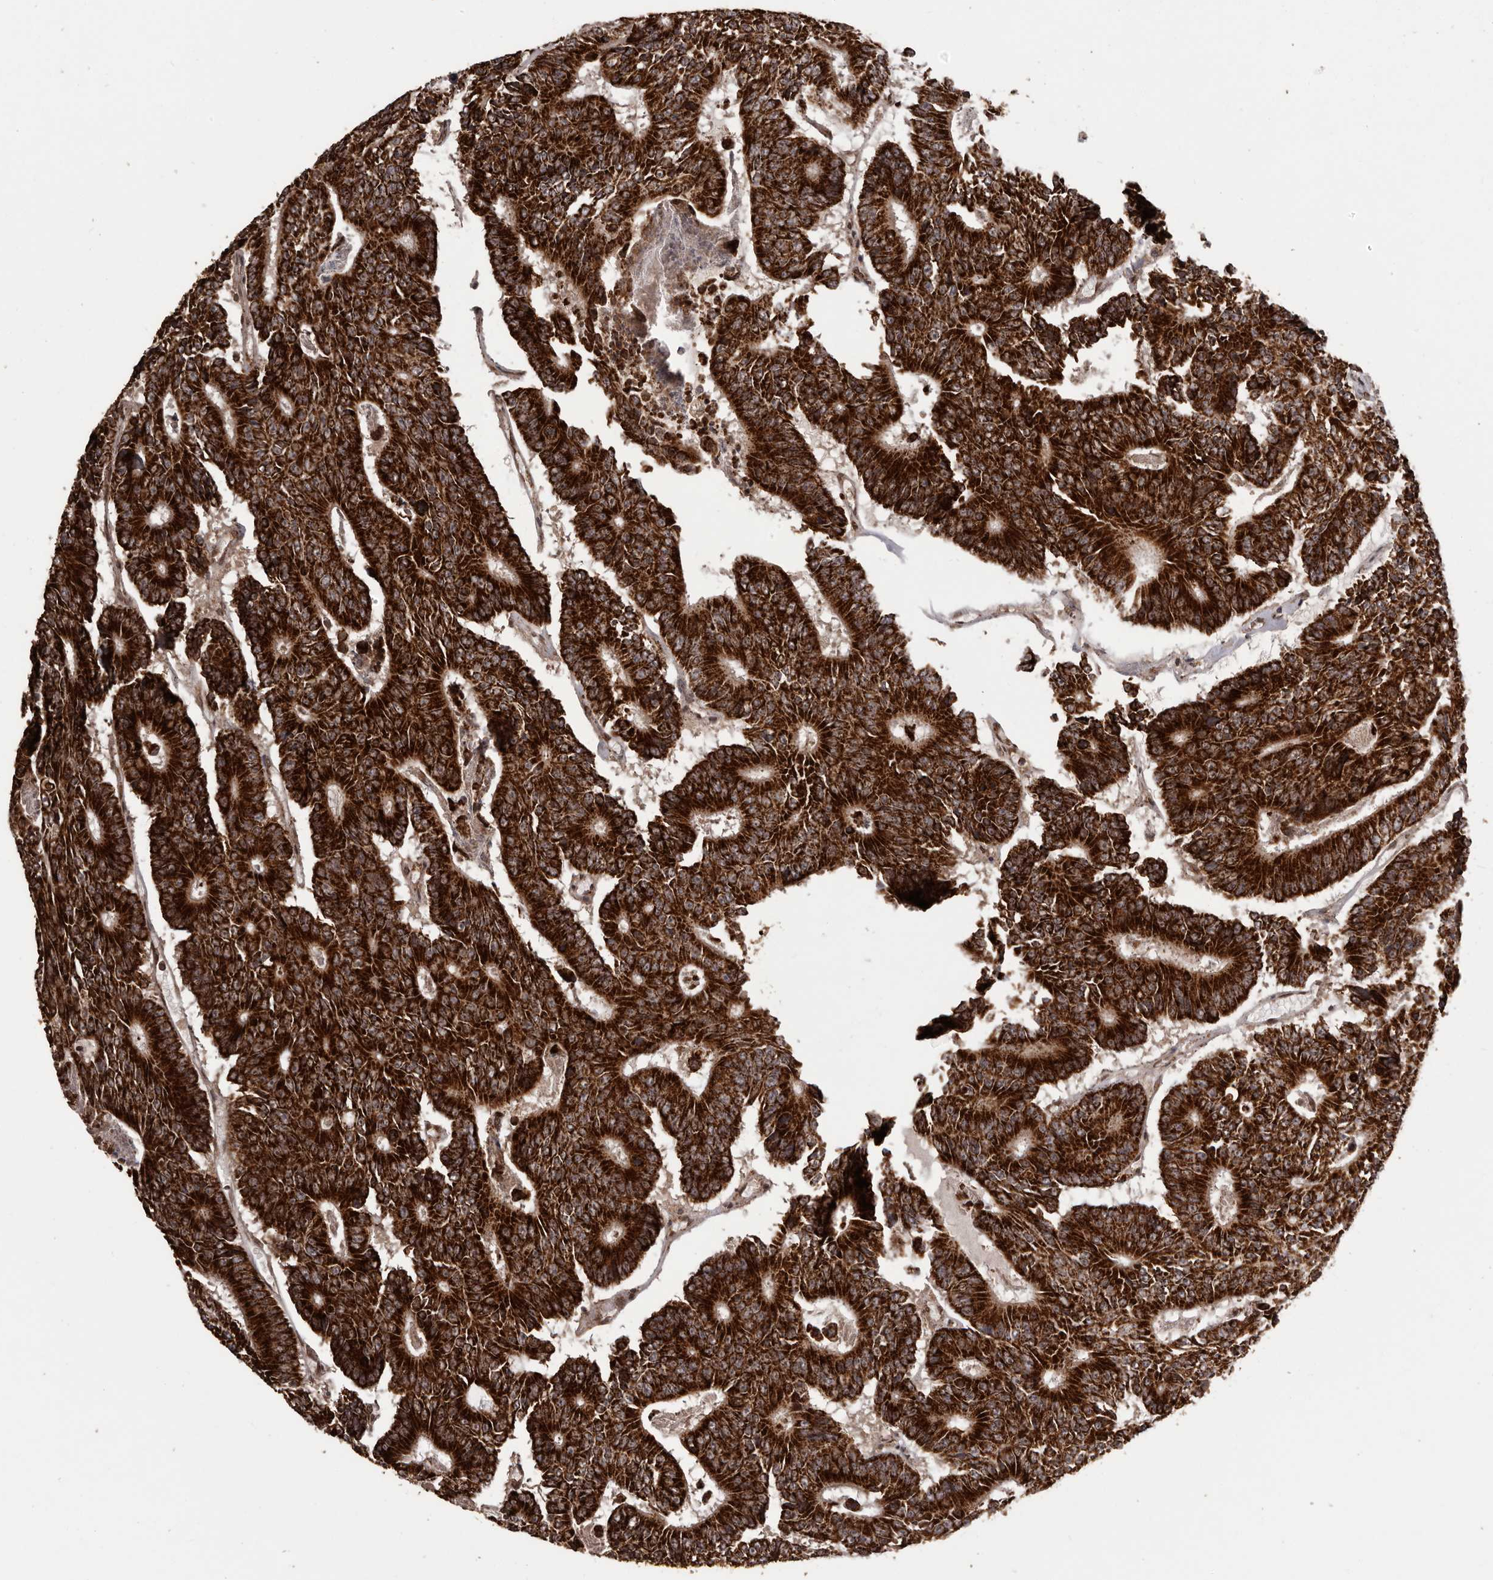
{"staining": {"intensity": "strong", "quantity": ">75%", "location": "cytoplasmic/membranous"}, "tissue": "colorectal cancer", "cell_type": "Tumor cells", "image_type": "cancer", "snomed": [{"axis": "morphology", "description": "Adenocarcinoma, NOS"}, {"axis": "topography", "description": "Colon"}], "caption": "Brown immunohistochemical staining in human colorectal cancer (adenocarcinoma) demonstrates strong cytoplasmic/membranous expression in approximately >75% of tumor cells.", "gene": "CHRM2", "patient": {"sex": "male", "age": 83}}